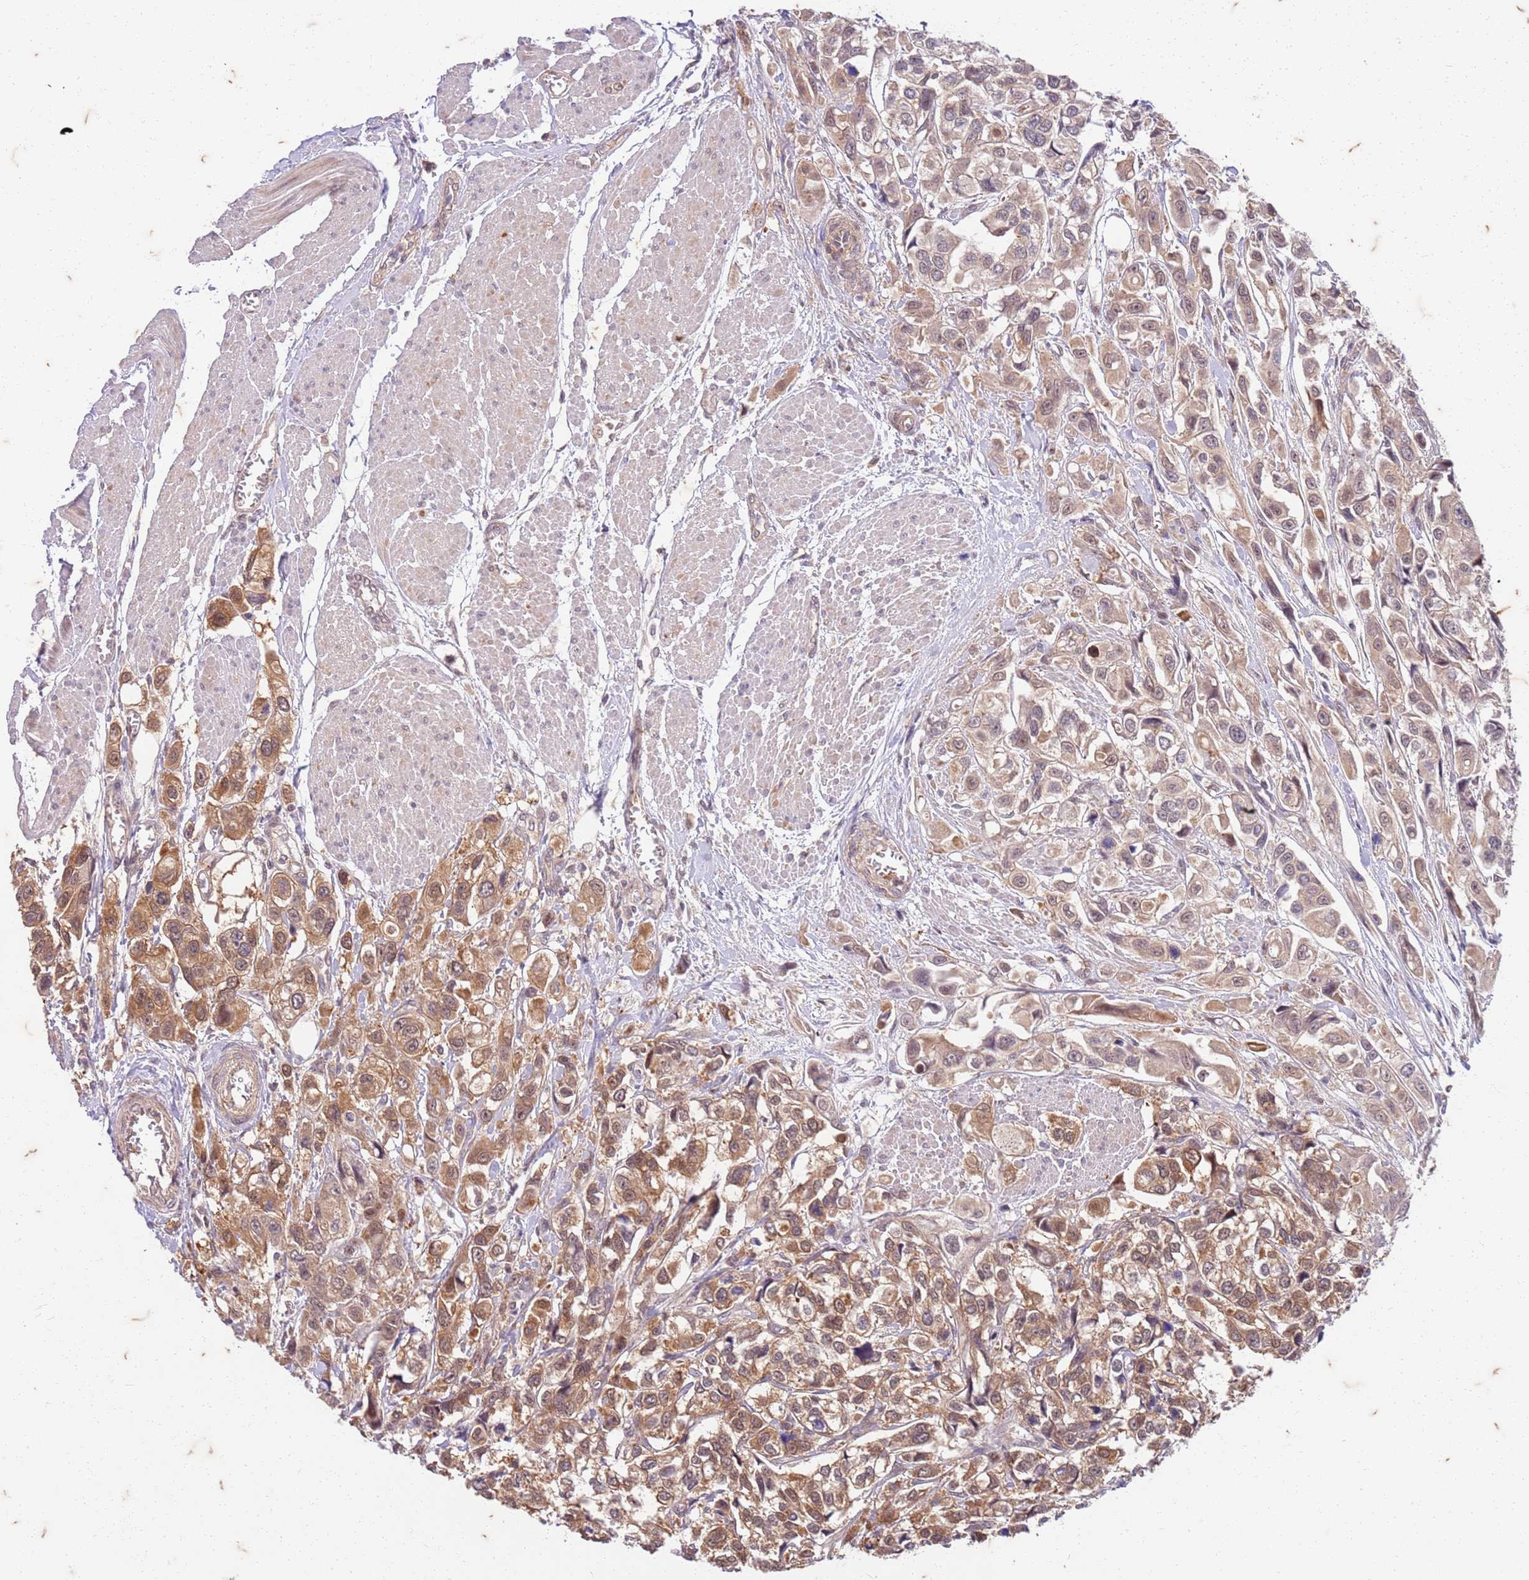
{"staining": {"intensity": "moderate", "quantity": "25%-75%", "location": "cytoplasmic/membranous,nuclear"}, "tissue": "urothelial cancer", "cell_type": "Tumor cells", "image_type": "cancer", "snomed": [{"axis": "morphology", "description": "Urothelial carcinoma, High grade"}, {"axis": "topography", "description": "Urinary bladder"}], "caption": "IHC micrograph of neoplastic tissue: human urothelial carcinoma (high-grade) stained using IHC reveals medium levels of moderate protein expression localized specifically in the cytoplasmic/membranous and nuclear of tumor cells, appearing as a cytoplasmic/membranous and nuclear brown color.", "gene": "RAPGEF3", "patient": {"sex": "male", "age": 67}}